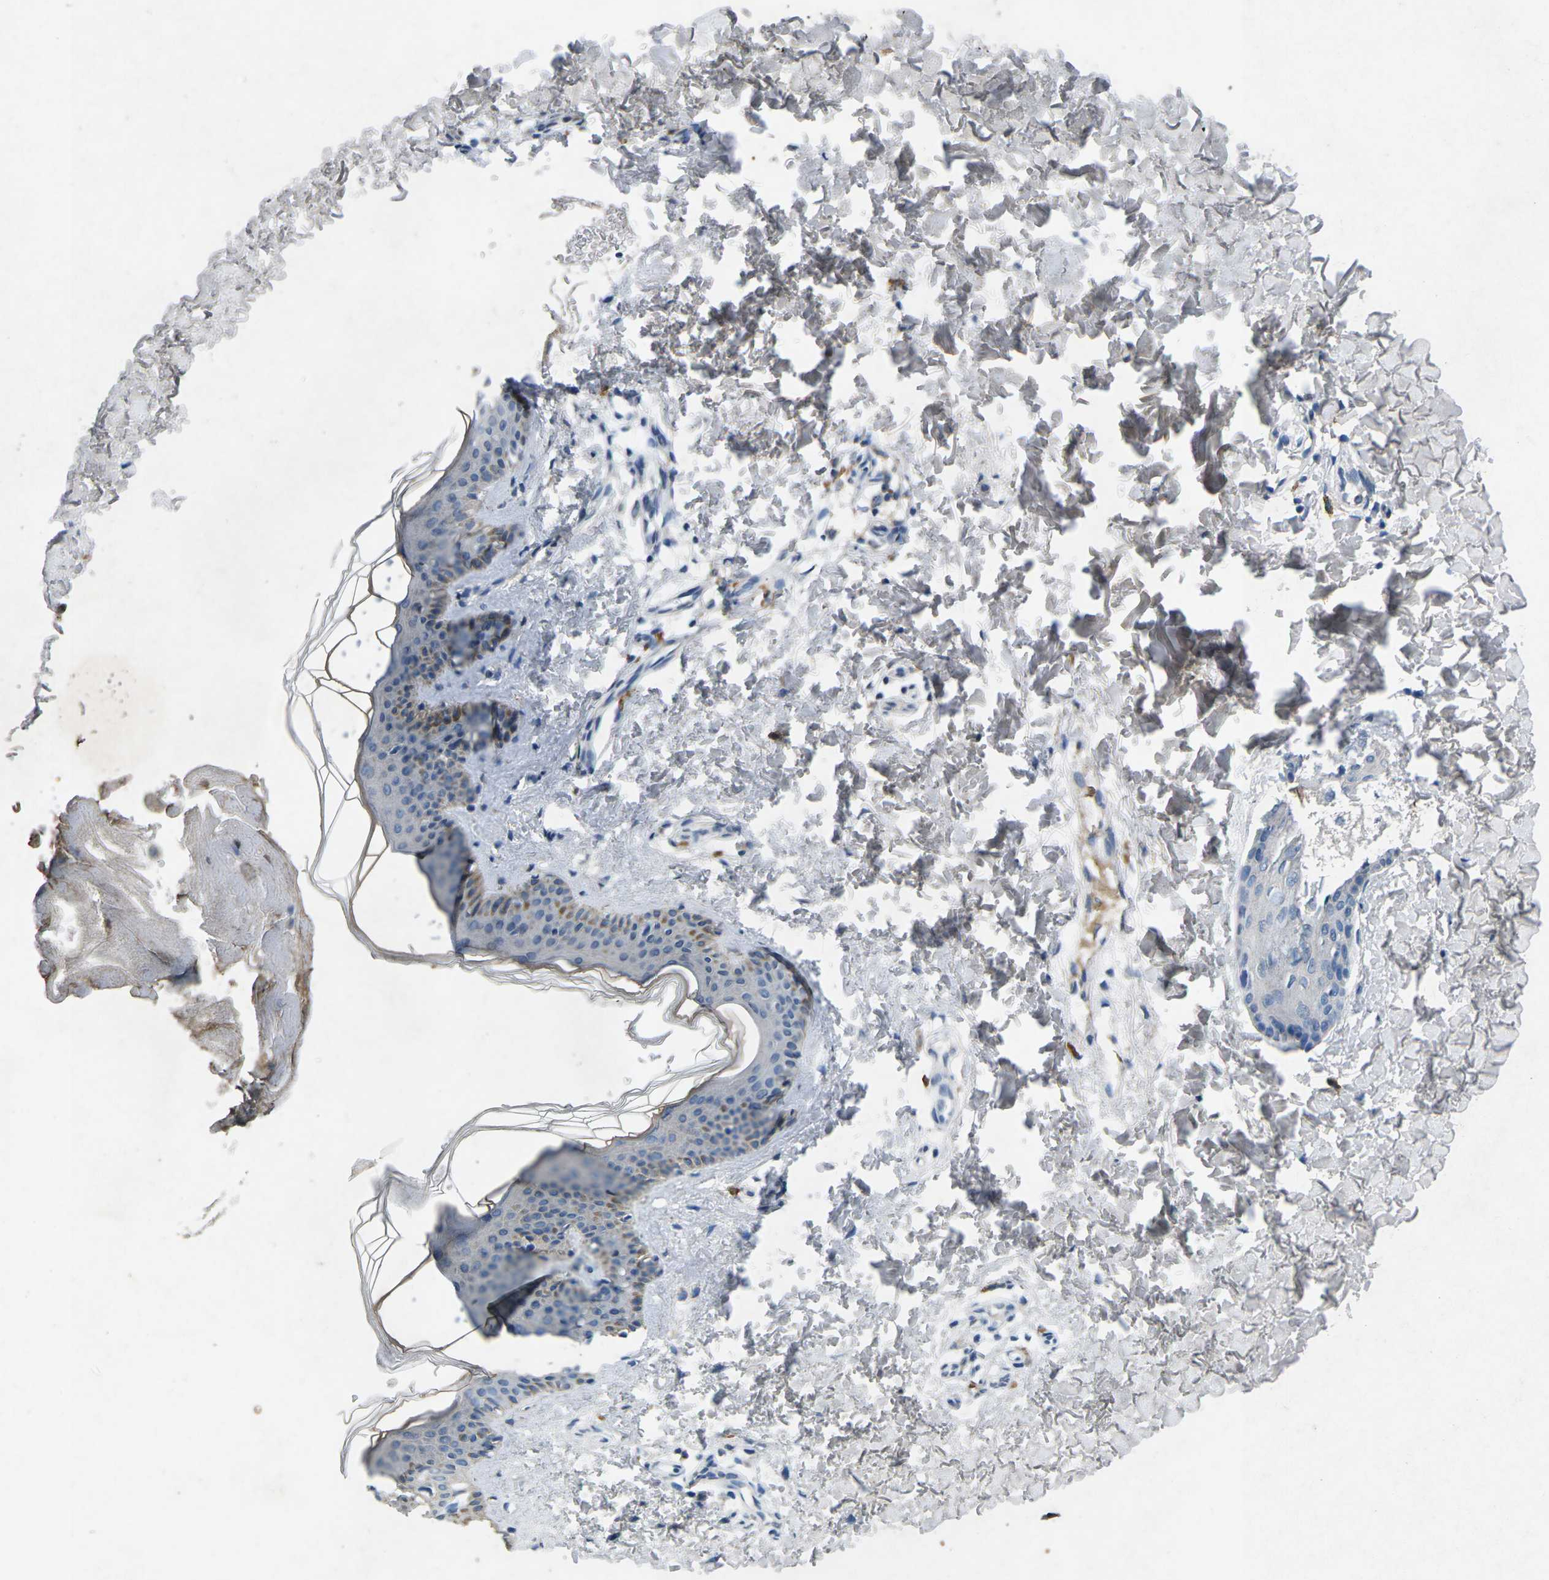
{"staining": {"intensity": "negative", "quantity": "none", "location": "none"}, "tissue": "skin", "cell_type": "Fibroblasts", "image_type": "normal", "snomed": [{"axis": "morphology", "description": "Normal tissue, NOS"}, {"axis": "topography", "description": "Skin"}], "caption": "This is a photomicrograph of immunohistochemistry (IHC) staining of normal skin, which shows no positivity in fibroblasts.", "gene": "PLG", "patient": {"sex": "female", "age": 41}}